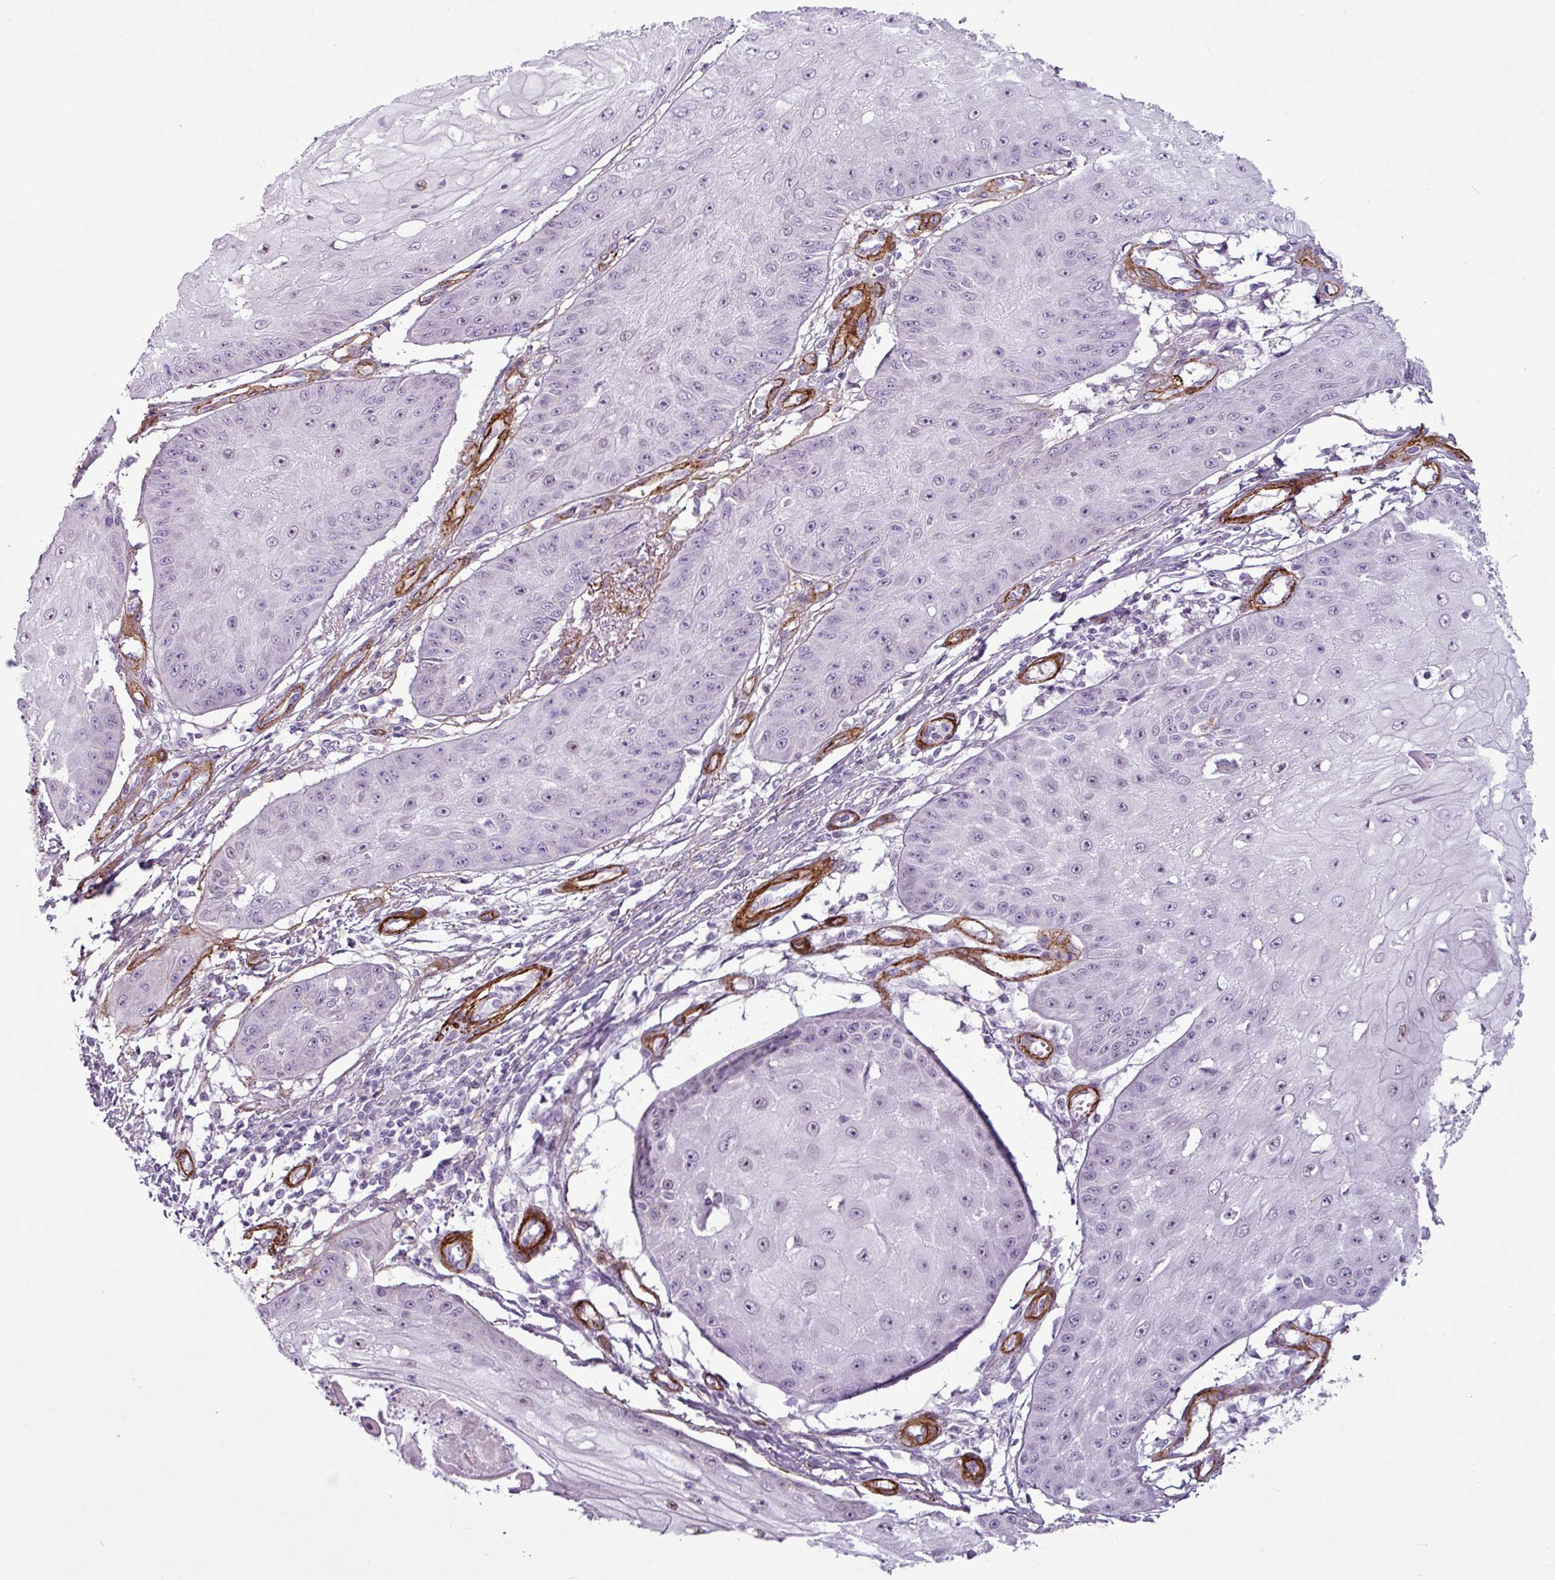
{"staining": {"intensity": "negative", "quantity": "none", "location": "none"}, "tissue": "skin cancer", "cell_type": "Tumor cells", "image_type": "cancer", "snomed": [{"axis": "morphology", "description": "Squamous cell carcinoma, NOS"}, {"axis": "topography", "description": "Skin"}], "caption": "Immunohistochemistry (IHC) of skin cancer (squamous cell carcinoma) demonstrates no expression in tumor cells.", "gene": "ATP10A", "patient": {"sex": "male", "age": 70}}